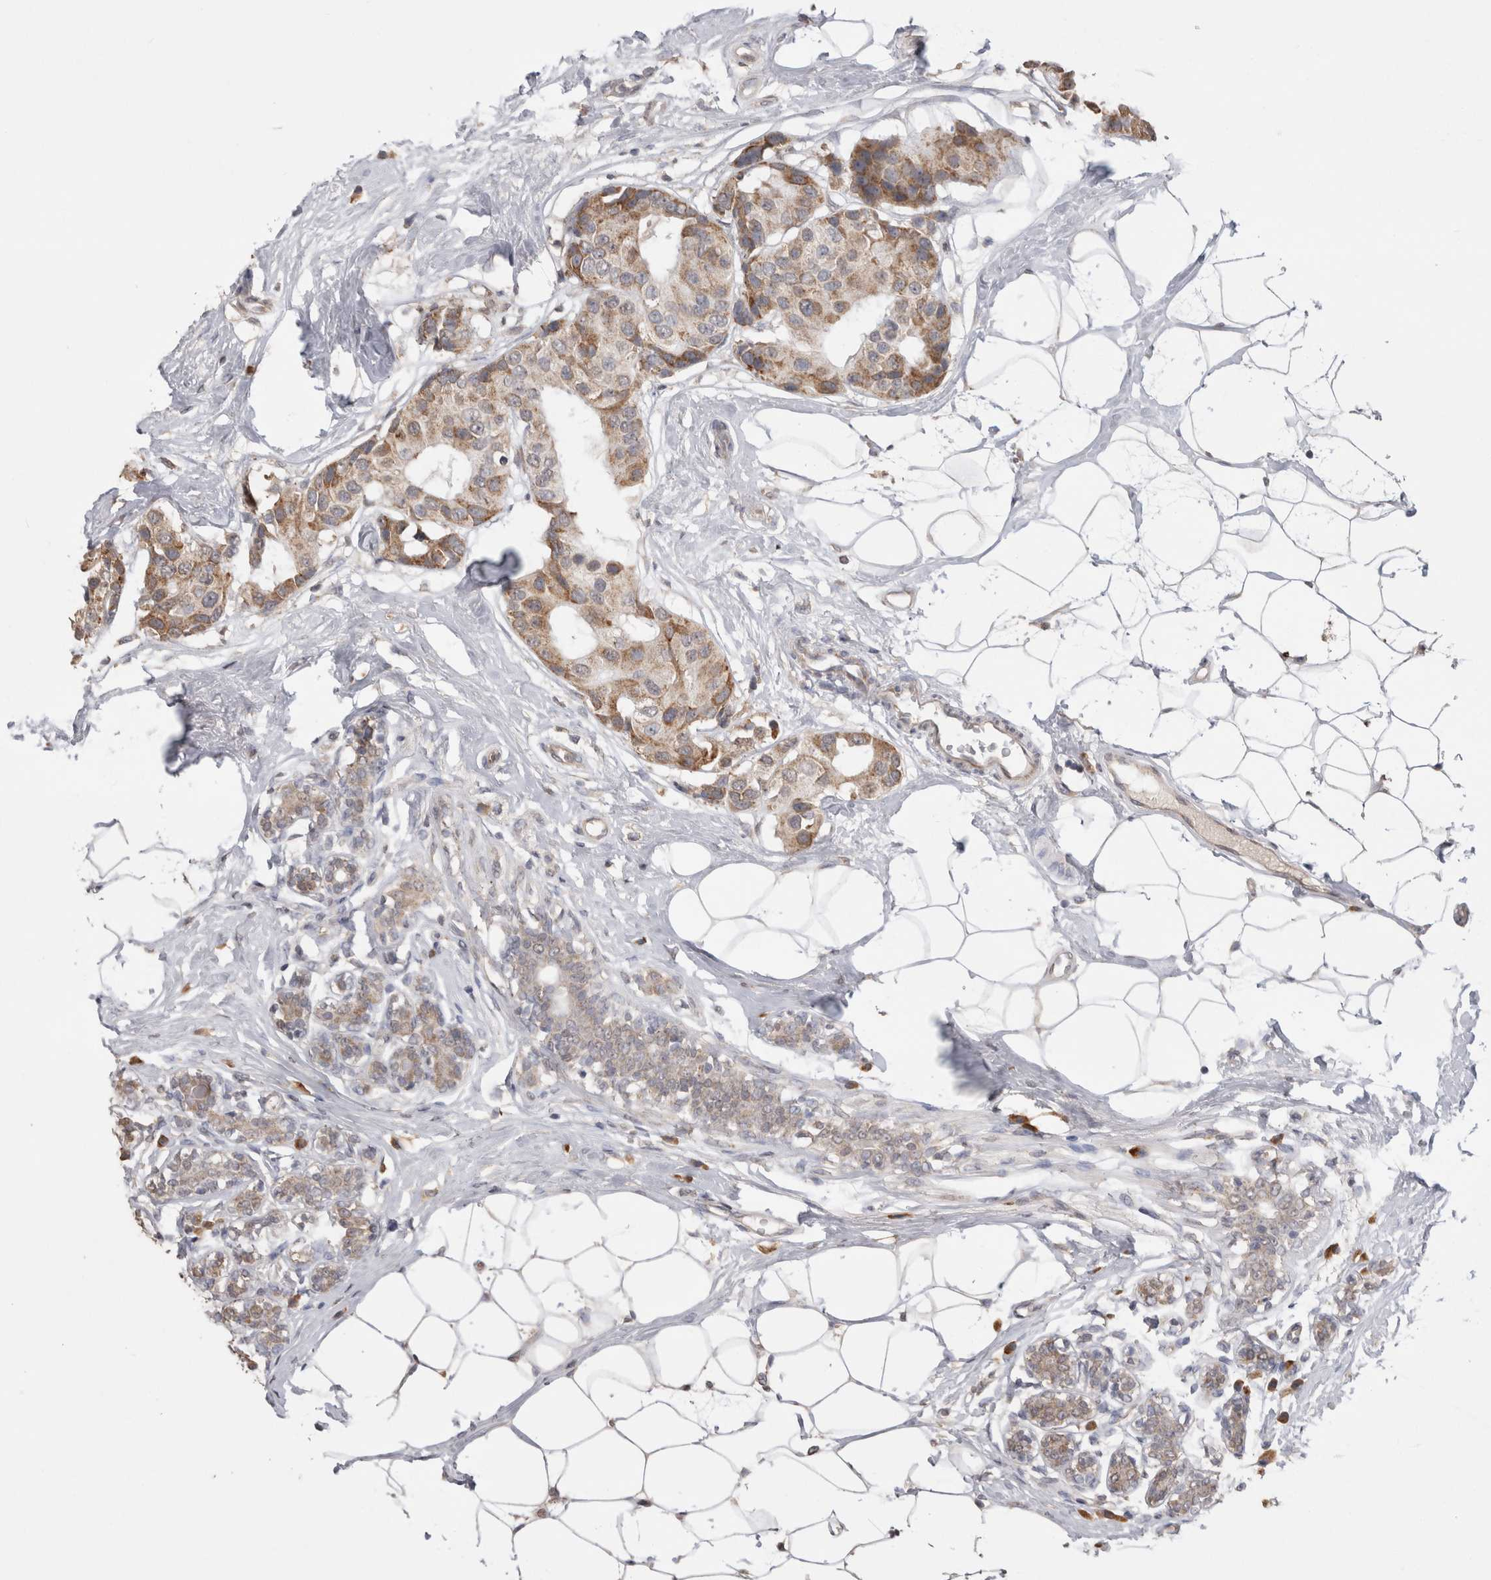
{"staining": {"intensity": "moderate", "quantity": ">75%", "location": "cytoplasmic/membranous"}, "tissue": "breast cancer", "cell_type": "Tumor cells", "image_type": "cancer", "snomed": [{"axis": "morphology", "description": "Normal tissue, NOS"}, {"axis": "morphology", "description": "Duct carcinoma"}, {"axis": "topography", "description": "Breast"}], "caption": "High-power microscopy captured an immunohistochemistry (IHC) photomicrograph of breast cancer (invasive ductal carcinoma), revealing moderate cytoplasmic/membranous positivity in about >75% of tumor cells.", "gene": "NOMO1", "patient": {"sex": "female", "age": 39}}